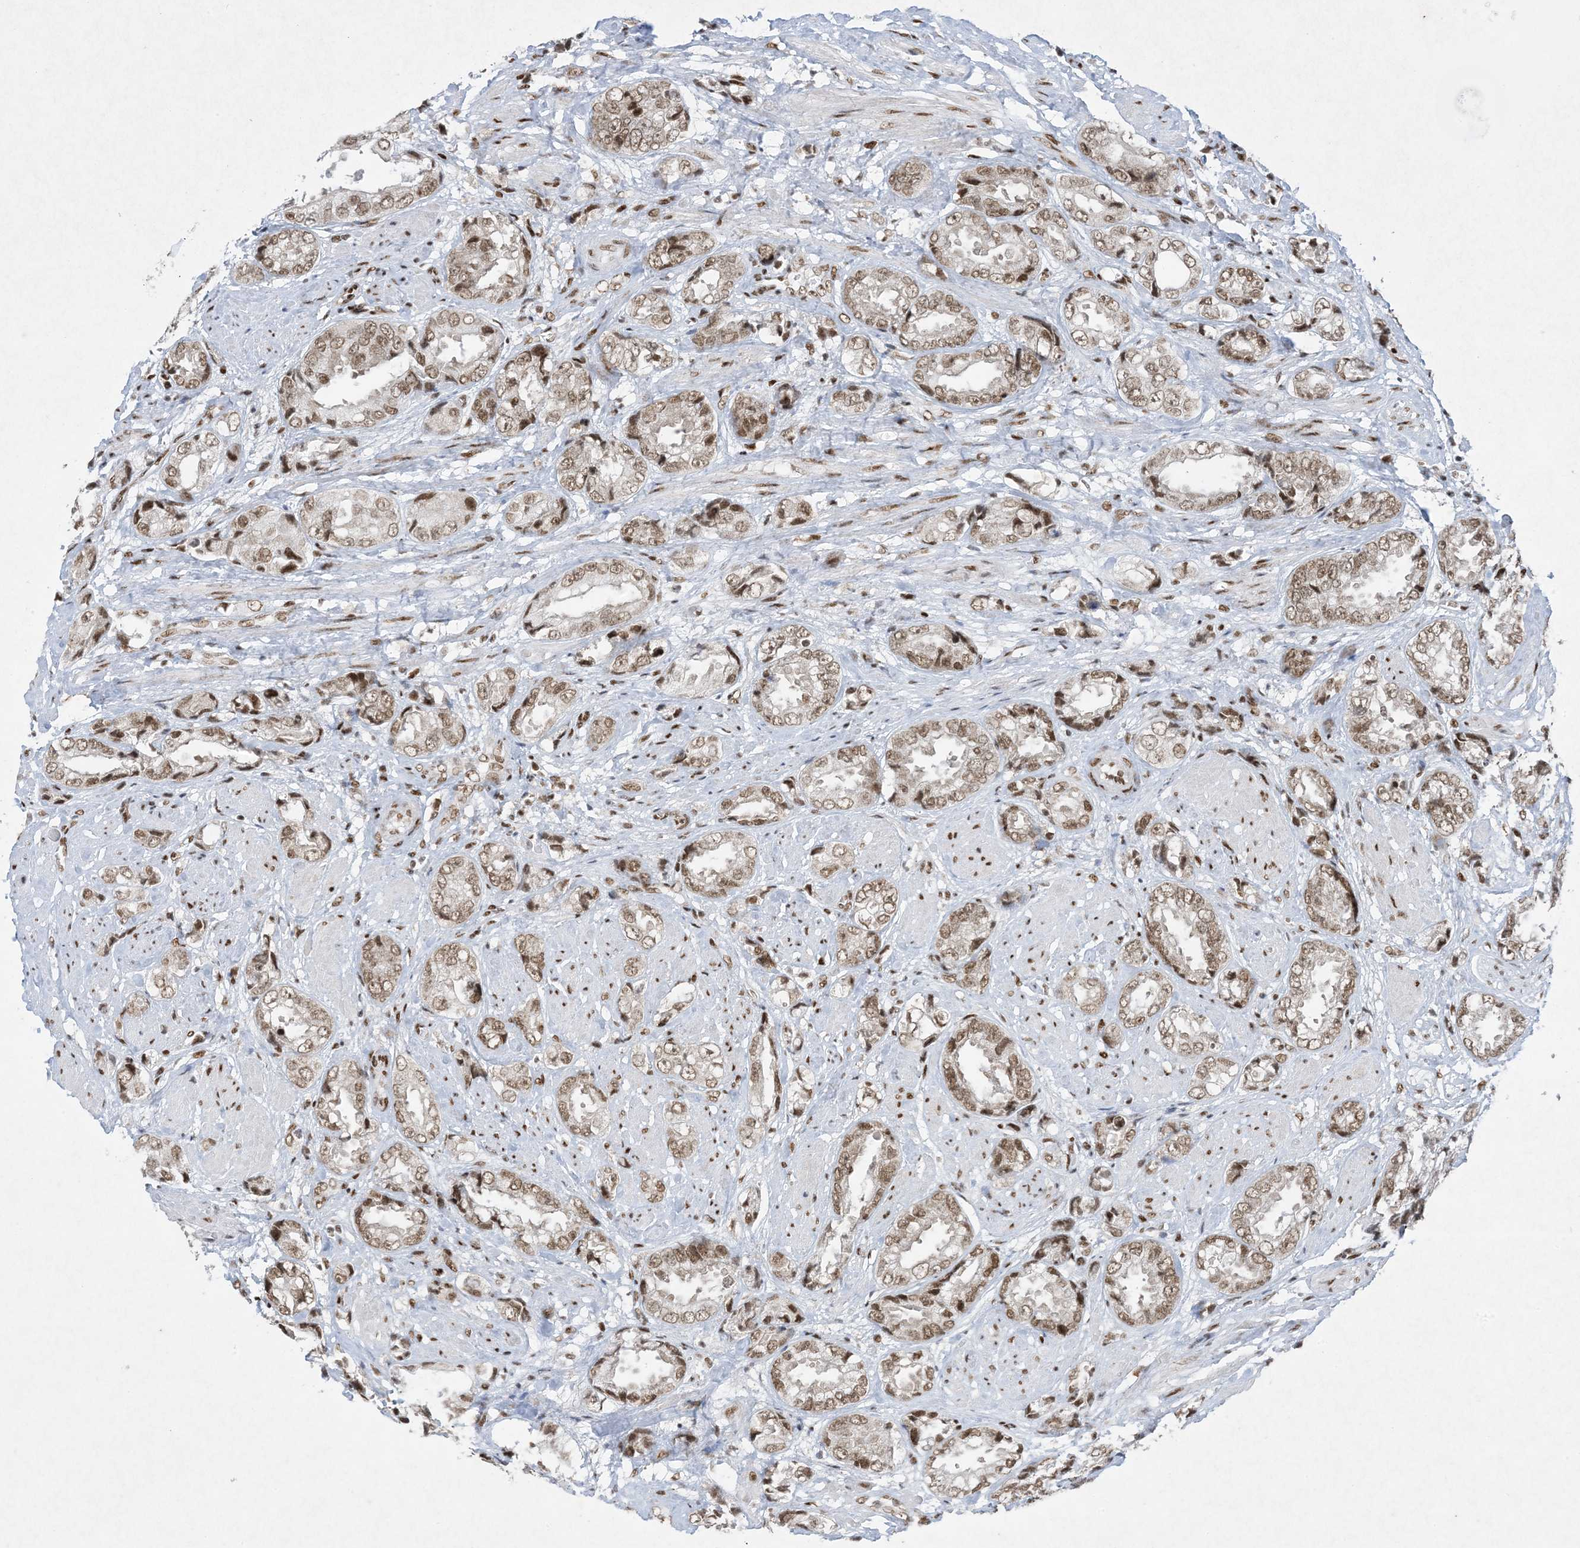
{"staining": {"intensity": "moderate", "quantity": ">75%", "location": "nuclear"}, "tissue": "prostate cancer", "cell_type": "Tumor cells", "image_type": "cancer", "snomed": [{"axis": "morphology", "description": "Adenocarcinoma, High grade"}, {"axis": "topography", "description": "Prostate"}], "caption": "High-magnification brightfield microscopy of prostate cancer (high-grade adenocarcinoma) stained with DAB (brown) and counterstained with hematoxylin (blue). tumor cells exhibit moderate nuclear positivity is present in about>75% of cells.", "gene": "PKNOX2", "patient": {"sex": "male", "age": 61}}